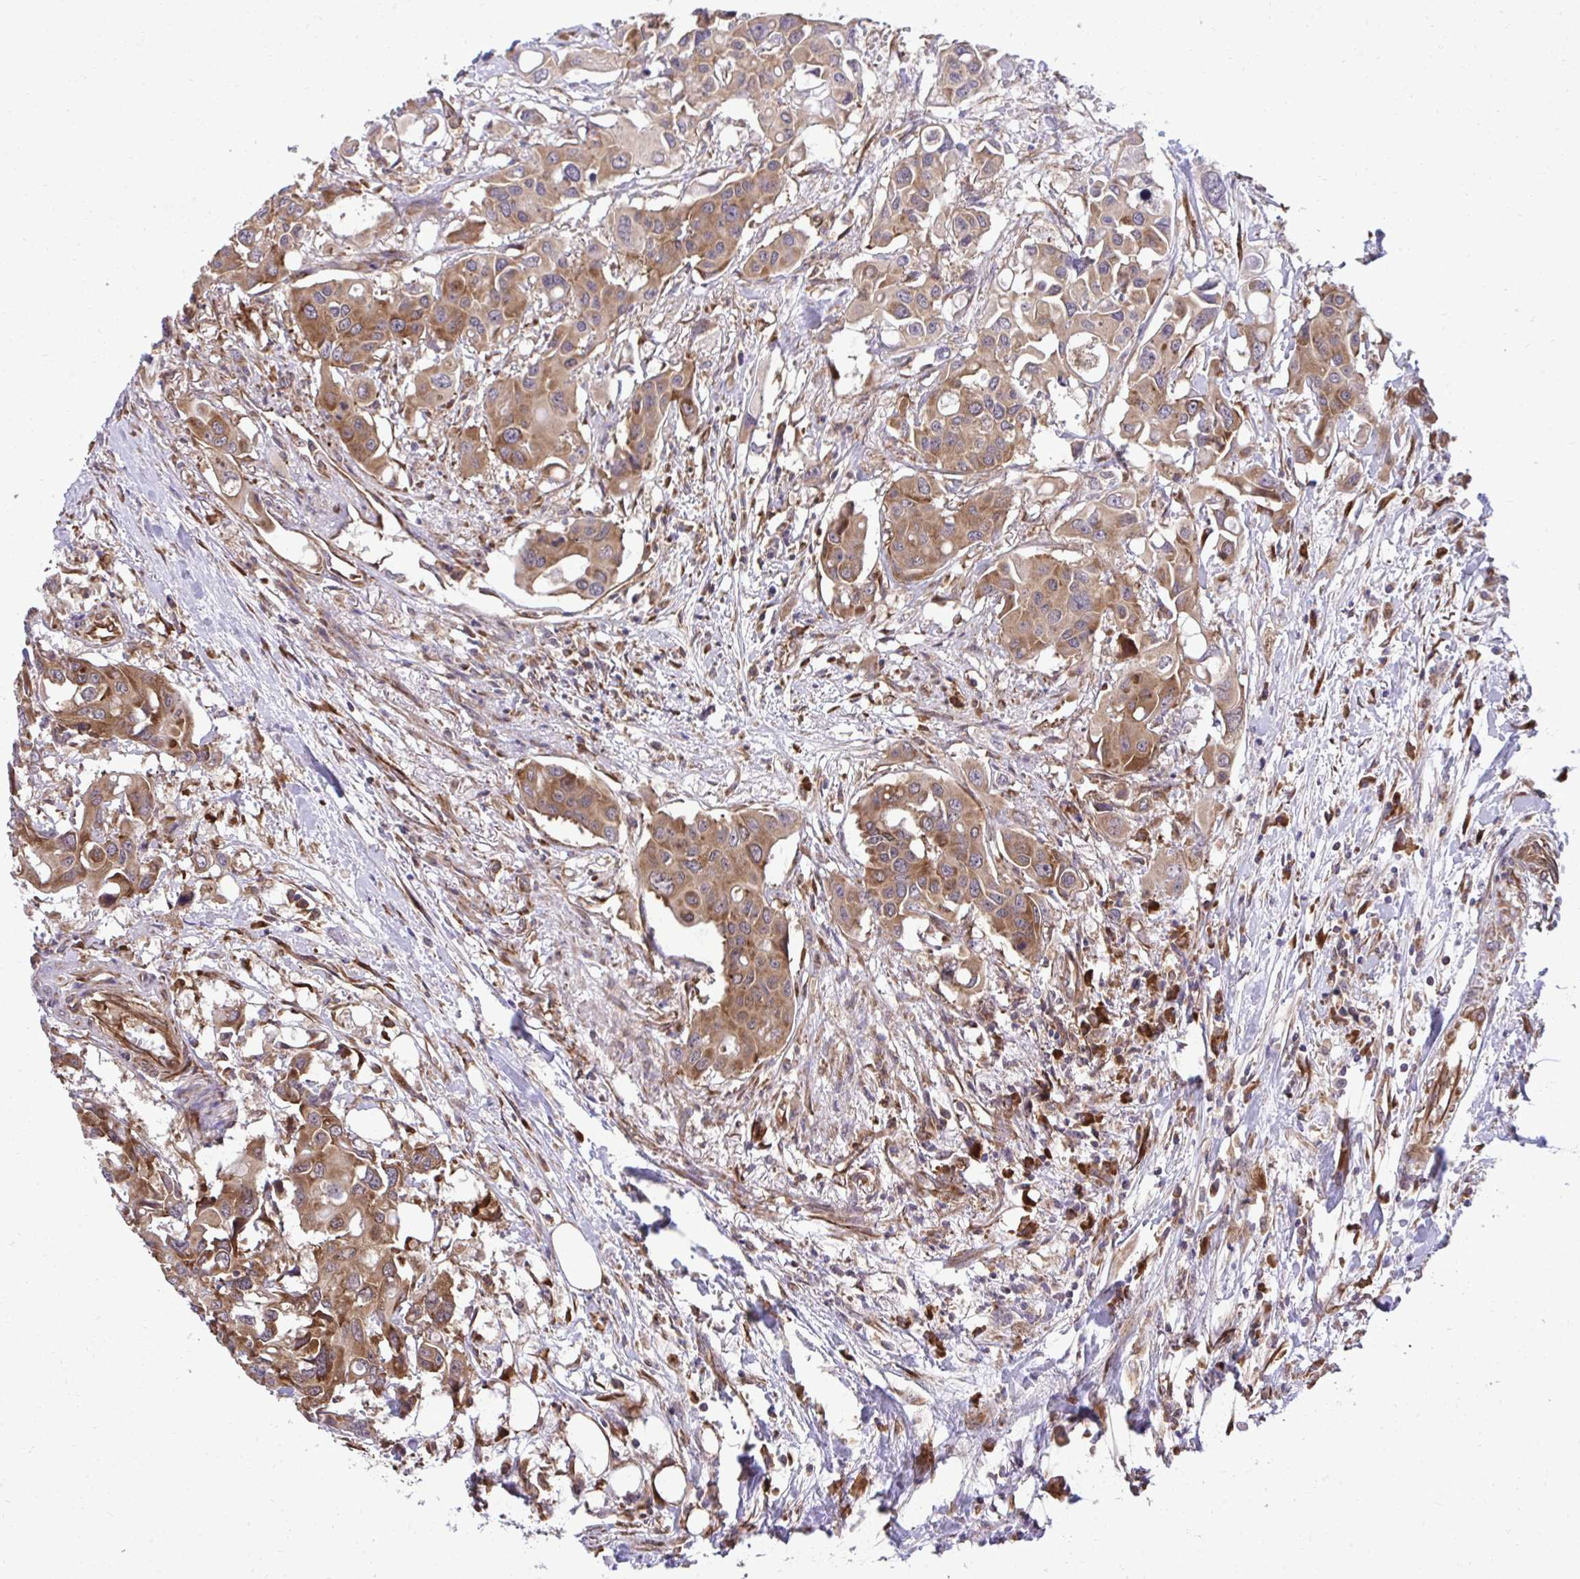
{"staining": {"intensity": "moderate", "quantity": ">75%", "location": "cytoplasmic/membranous"}, "tissue": "colorectal cancer", "cell_type": "Tumor cells", "image_type": "cancer", "snomed": [{"axis": "morphology", "description": "Adenocarcinoma, NOS"}, {"axis": "topography", "description": "Colon"}], "caption": "Immunohistochemistry staining of colorectal cancer (adenocarcinoma), which reveals medium levels of moderate cytoplasmic/membranous positivity in about >75% of tumor cells indicating moderate cytoplasmic/membranous protein staining. The staining was performed using DAB (brown) for protein detection and nuclei were counterstained in hematoxylin (blue).", "gene": "RPS15", "patient": {"sex": "male", "age": 77}}